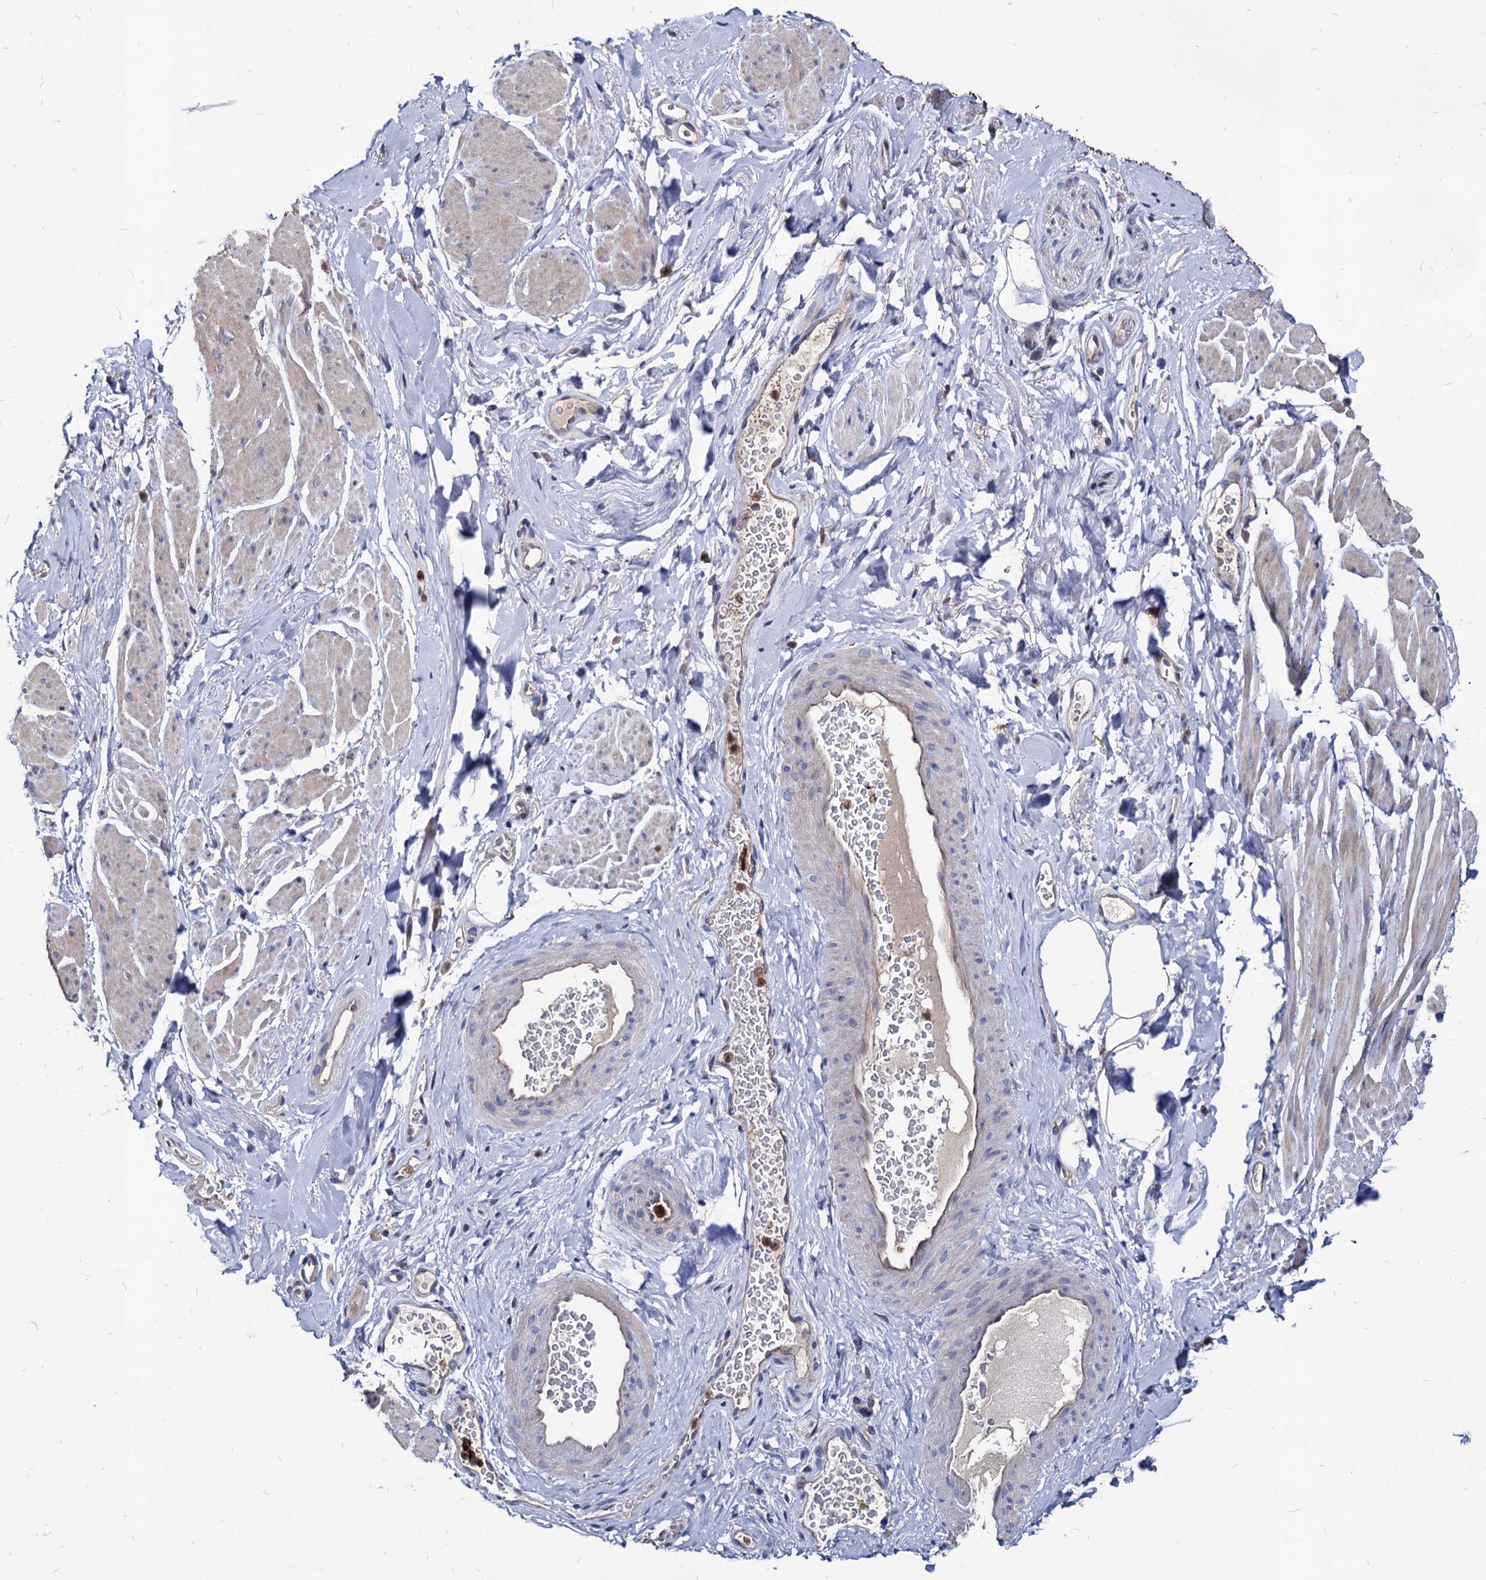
{"staining": {"intensity": "negative", "quantity": "none", "location": "none"}, "tissue": "smooth muscle", "cell_type": "Smooth muscle cells", "image_type": "normal", "snomed": [{"axis": "morphology", "description": "Normal tissue, NOS"}, {"axis": "topography", "description": "Smooth muscle"}, {"axis": "topography", "description": "Peripheral nerve tissue"}], "caption": "Image shows no protein expression in smooth muscle cells of benign smooth muscle.", "gene": "CPPED1", "patient": {"sex": "male", "age": 69}}